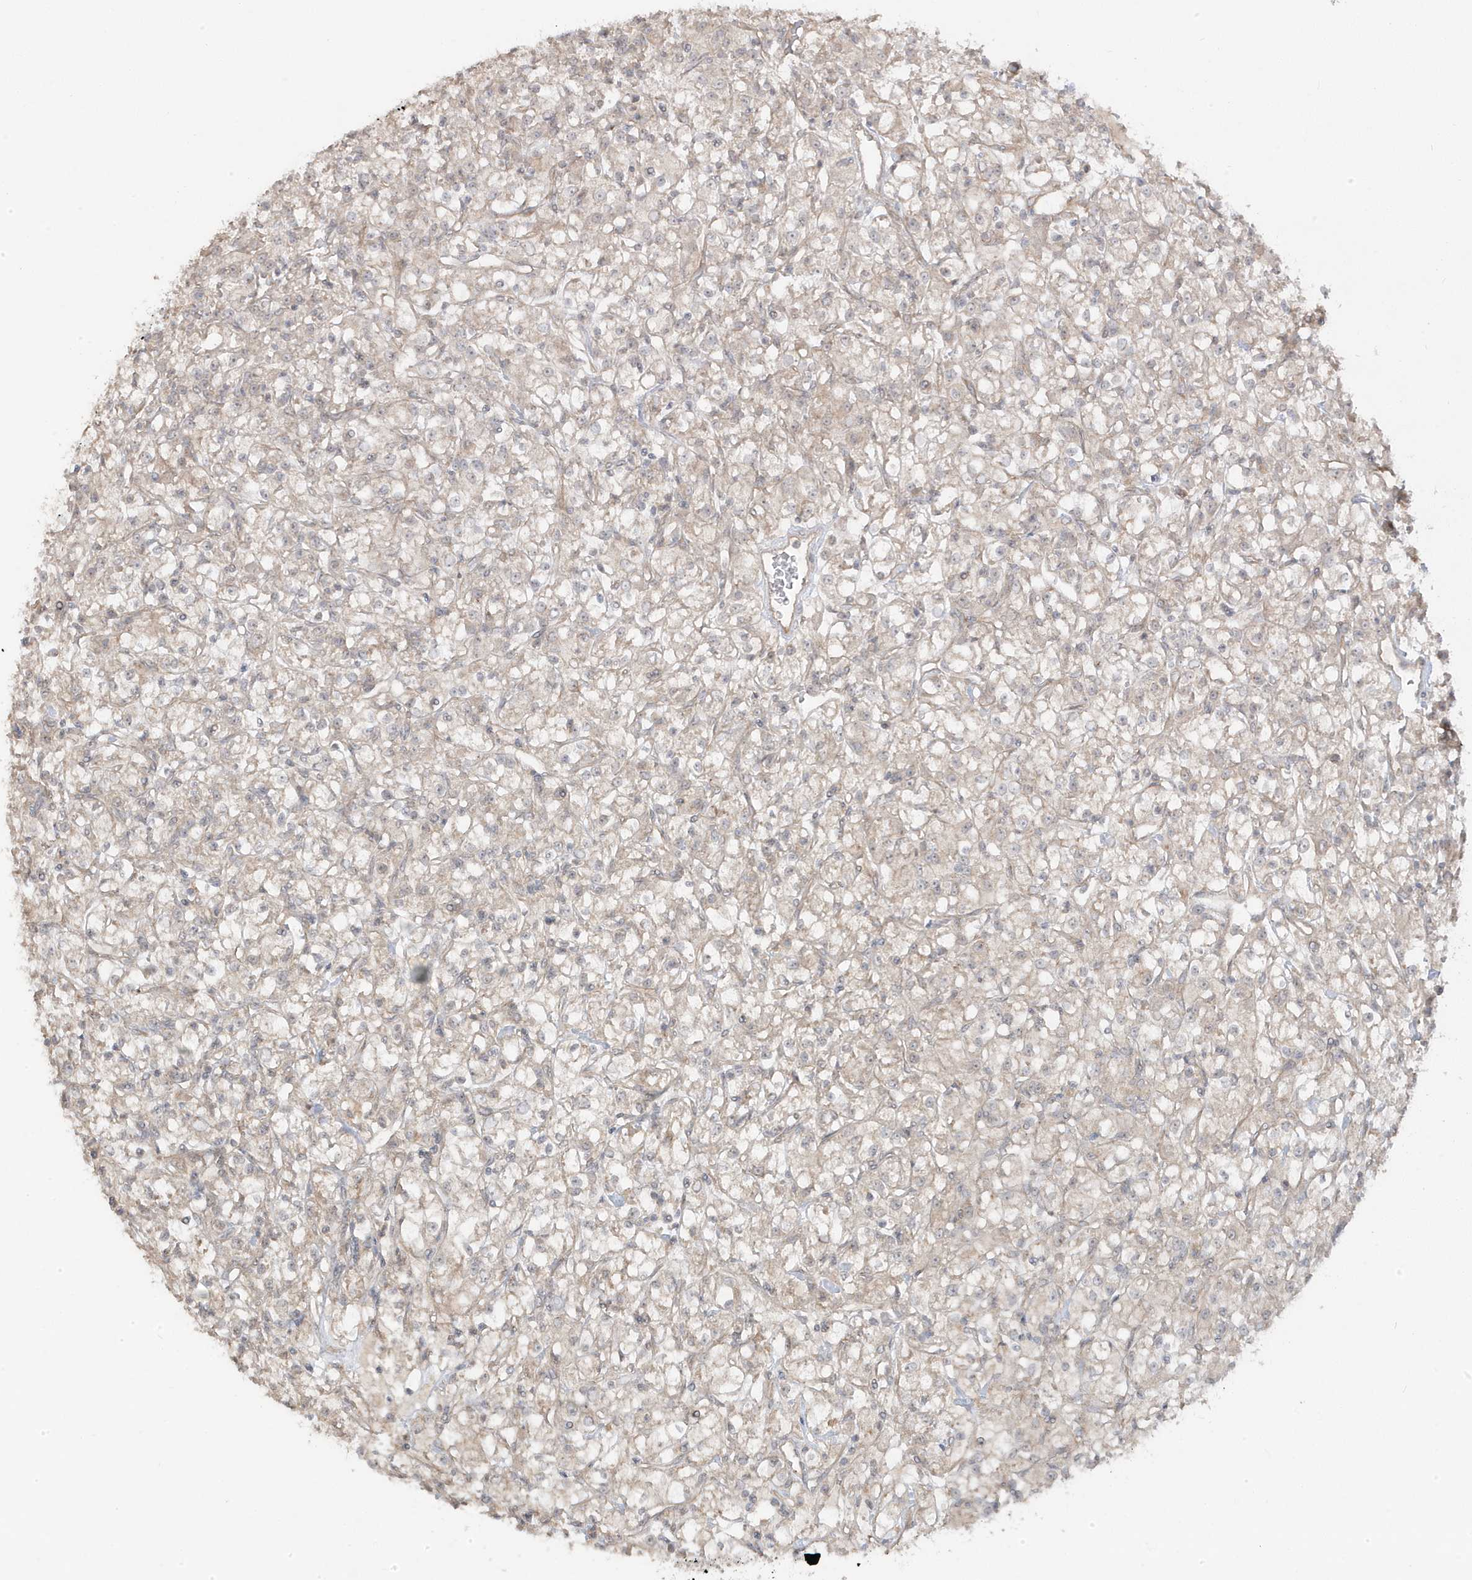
{"staining": {"intensity": "weak", "quantity": "<25%", "location": "cytoplasmic/membranous"}, "tissue": "renal cancer", "cell_type": "Tumor cells", "image_type": "cancer", "snomed": [{"axis": "morphology", "description": "Adenocarcinoma, NOS"}, {"axis": "topography", "description": "Kidney"}], "caption": "A micrograph of renal adenocarcinoma stained for a protein exhibits no brown staining in tumor cells. (Brightfield microscopy of DAB (3,3'-diaminobenzidine) IHC at high magnification).", "gene": "DNAJC12", "patient": {"sex": "female", "age": 59}}